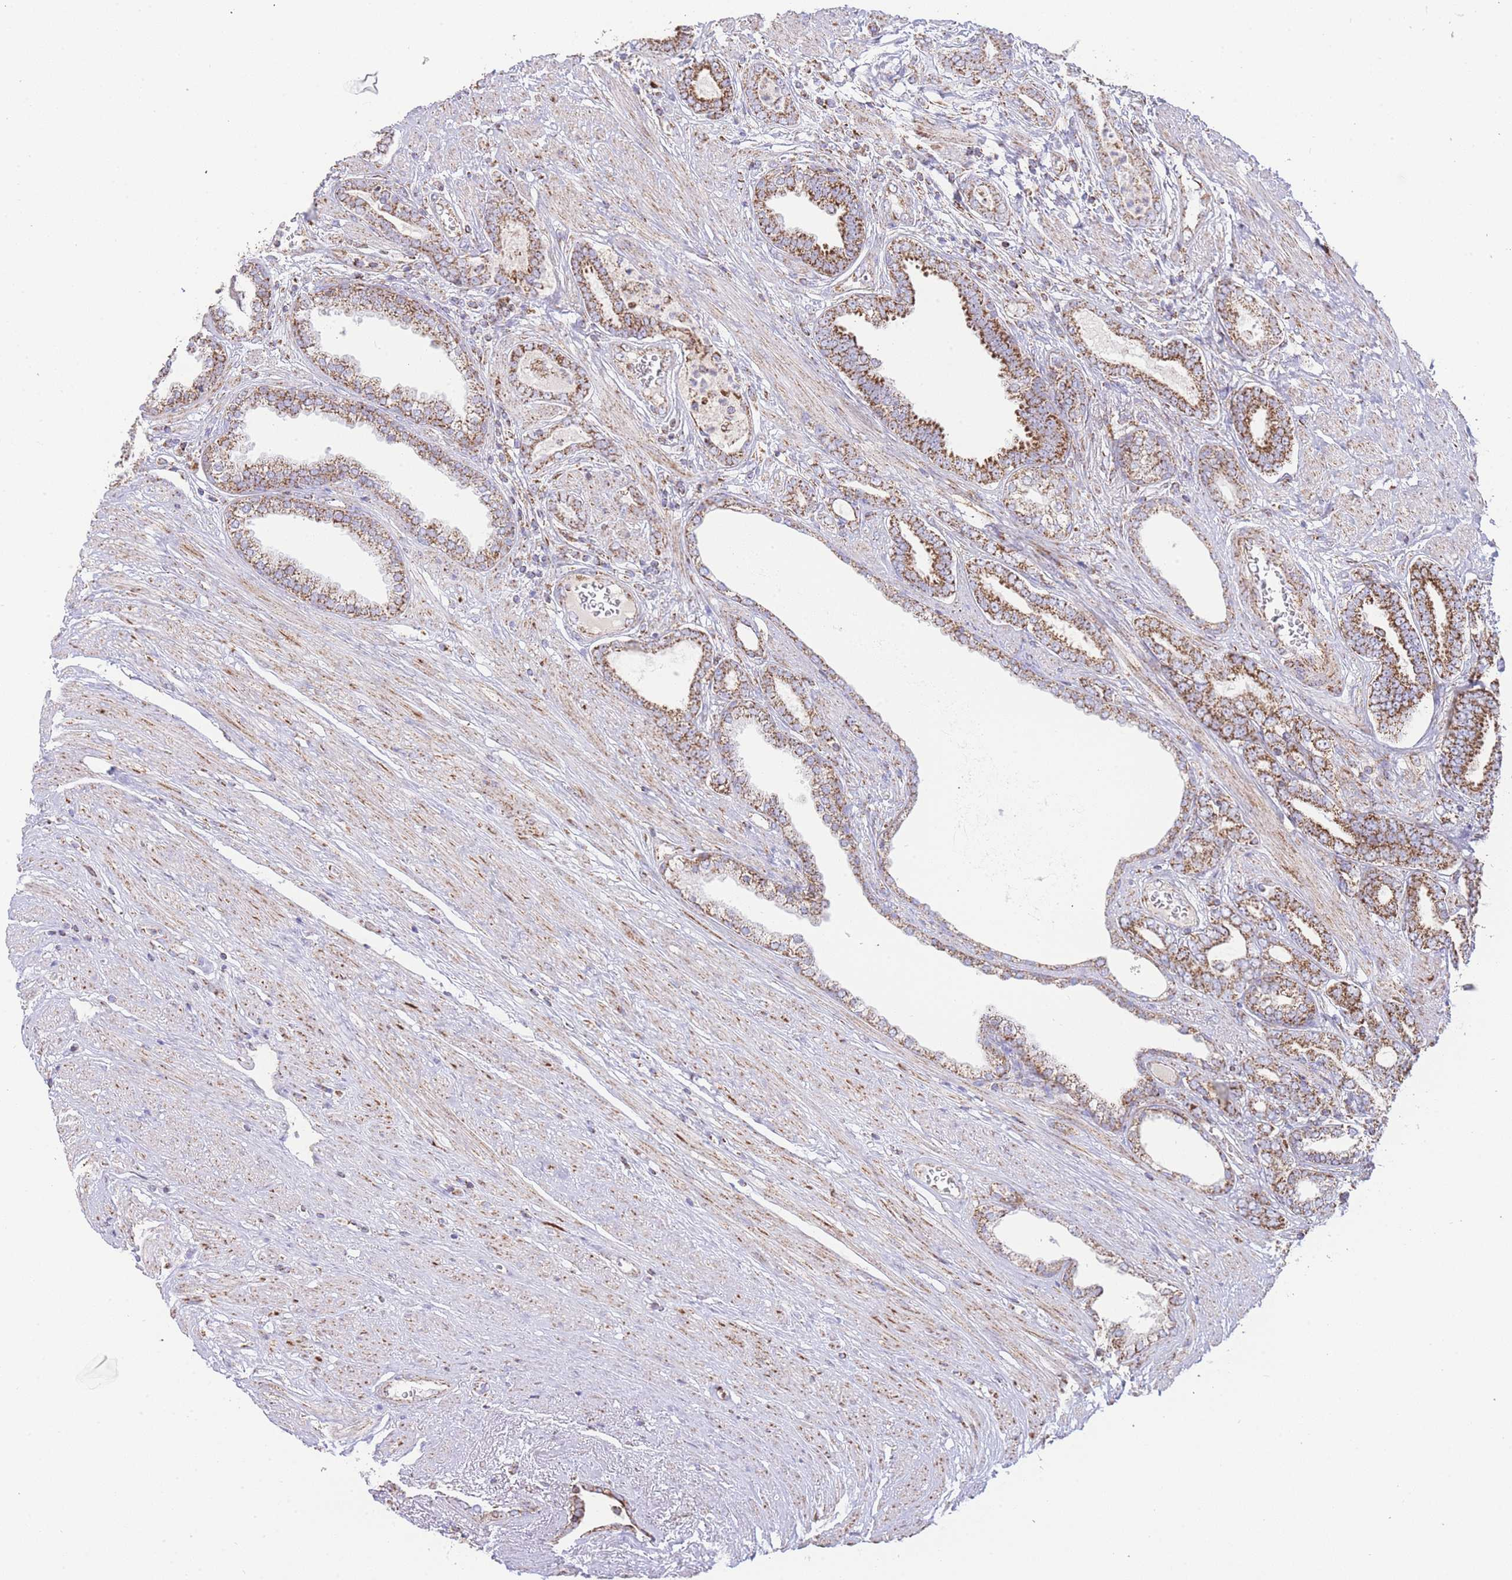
{"staining": {"intensity": "strong", "quantity": ">75%", "location": "cytoplasmic/membranous"}, "tissue": "prostate cancer", "cell_type": "Tumor cells", "image_type": "cancer", "snomed": [{"axis": "morphology", "description": "Adenocarcinoma, NOS"}, {"axis": "topography", "description": "Prostate and seminal vesicle, NOS"}], "caption": "A histopathology image showing strong cytoplasmic/membranous expression in approximately >75% of tumor cells in adenocarcinoma (prostate), as visualized by brown immunohistochemical staining.", "gene": "GSTM1", "patient": {"sex": "male", "age": 76}}